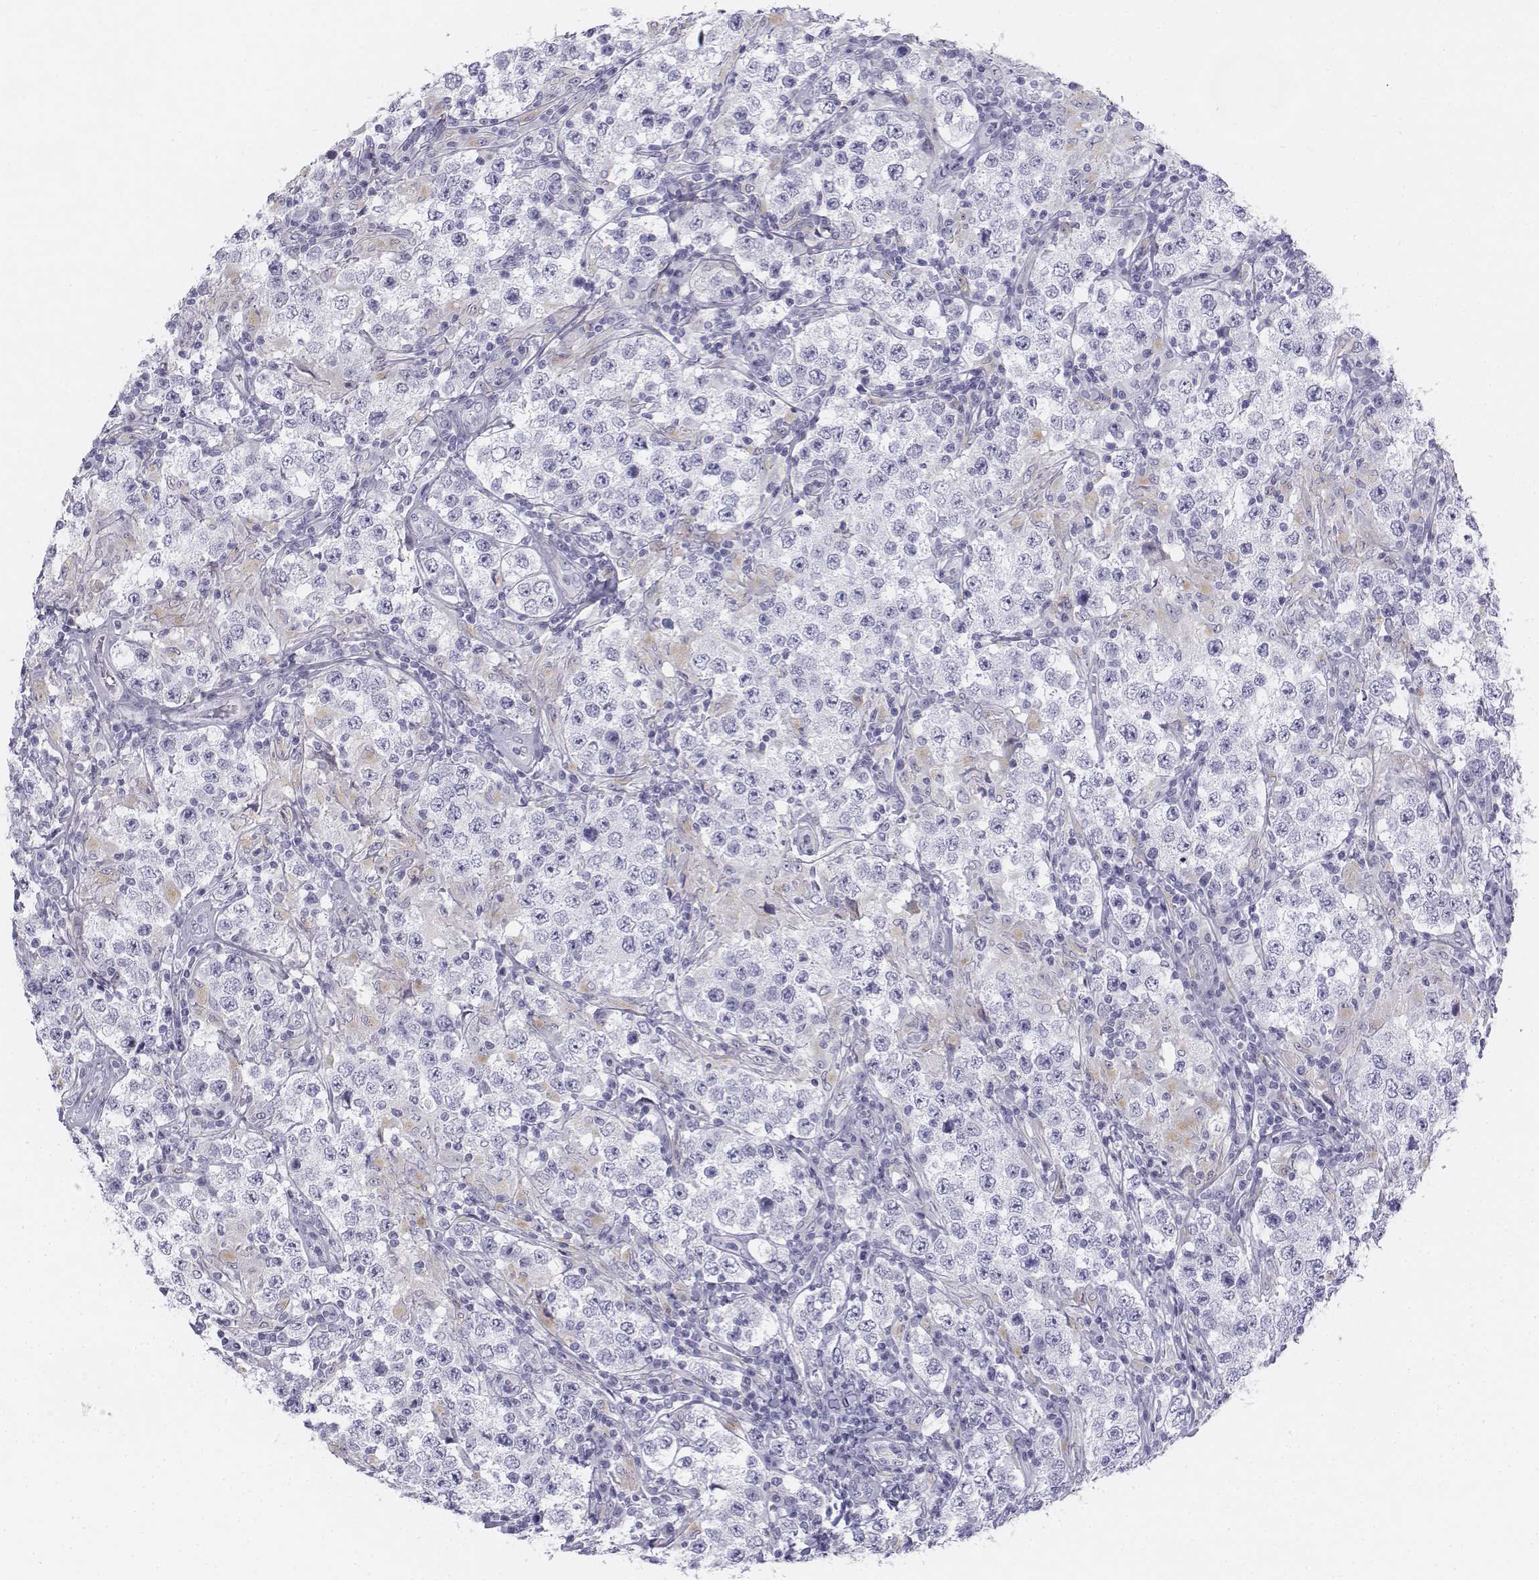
{"staining": {"intensity": "negative", "quantity": "none", "location": "none"}, "tissue": "testis cancer", "cell_type": "Tumor cells", "image_type": "cancer", "snomed": [{"axis": "morphology", "description": "Seminoma, NOS"}, {"axis": "morphology", "description": "Carcinoma, Embryonal, NOS"}, {"axis": "topography", "description": "Testis"}], "caption": "A high-resolution histopathology image shows immunohistochemistry staining of embryonal carcinoma (testis), which exhibits no significant expression in tumor cells.", "gene": "TH", "patient": {"sex": "male", "age": 41}}